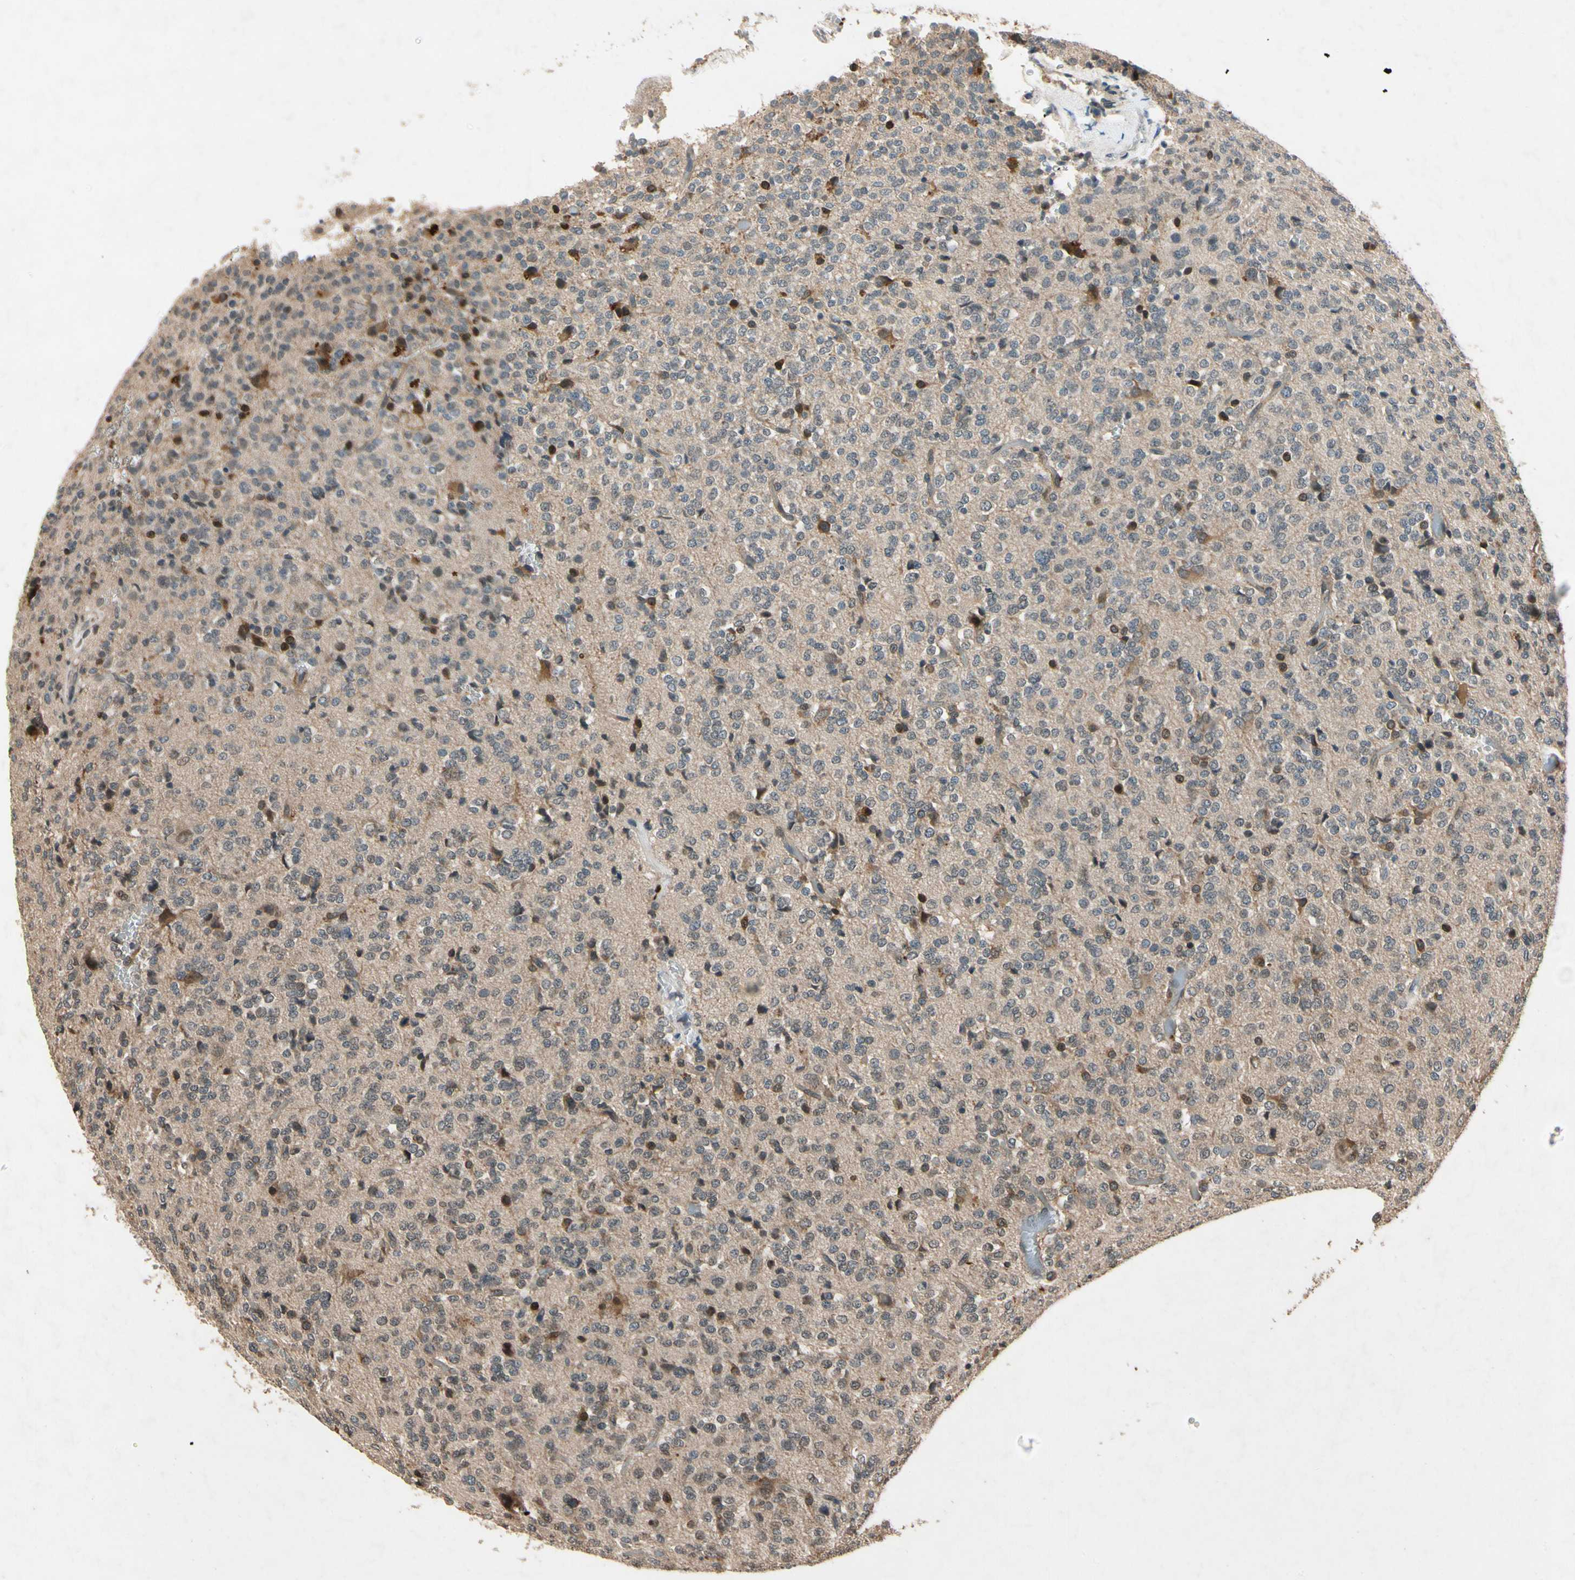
{"staining": {"intensity": "moderate", "quantity": "<25%", "location": "cytoplasmic/membranous"}, "tissue": "glioma", "cell_type": "Tumor cells", "image_type": "cancer", "snomed": [{"axis": "morphology", "description": "Glioma, malignant, Low grade"}, {"axis": "topography", "description": "Brain"}], "caption": "High-magnification brightfield microscopy of malignant low-grade glioma stained with DAB (brown) and counterstained with hematoxylin (blue). tumor cells exhibit moderate cytoplasmic/membranous positivity is appreciated in about<25% of cells. (DAB = brown stain, brightfield microscopy at high magnification).", "gene": "DPY19L3", "patient": {"sex": "male", "age": 38}}